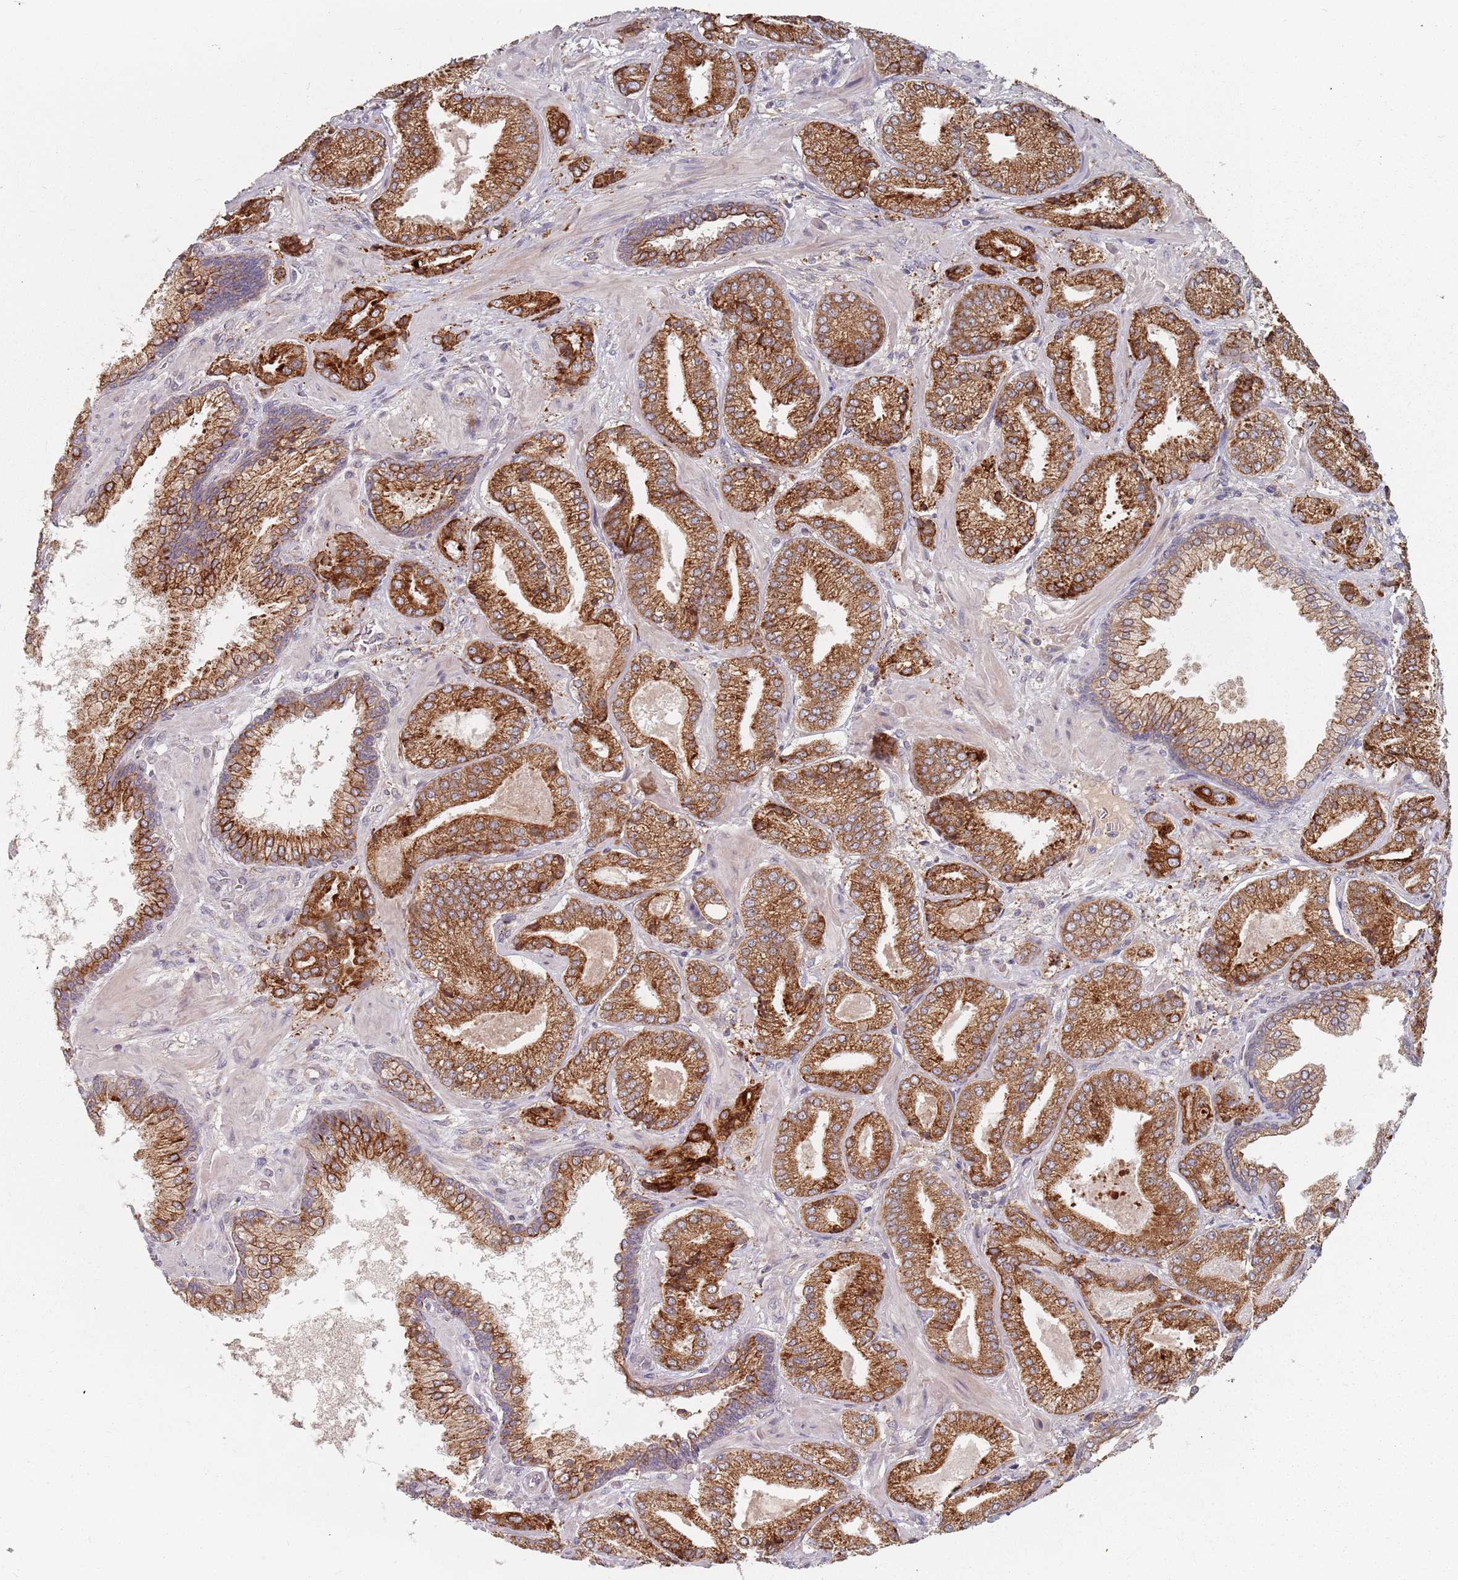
{"staining": {"intensity": "strong", "quantity": ">75%", "location": "cytoplasmic/membranous"}, "tissue": "prostate cancer", "cell_type": "Tumor cells", "image_type": "cancer", "snomed": [{"axis": "morphology", "description": "Adenocarcinoma, High grade"}, {"axis": "topography", "description": "Prostate"}], "caption": "There is high levels of strong cytoplasmic/membranous staining in tumor cells of prostate cancer, as demonstrated by immunohistochemical staining (brown color).", "gene": "ADAL", "patient": {"sex": "male", "age": 63}}